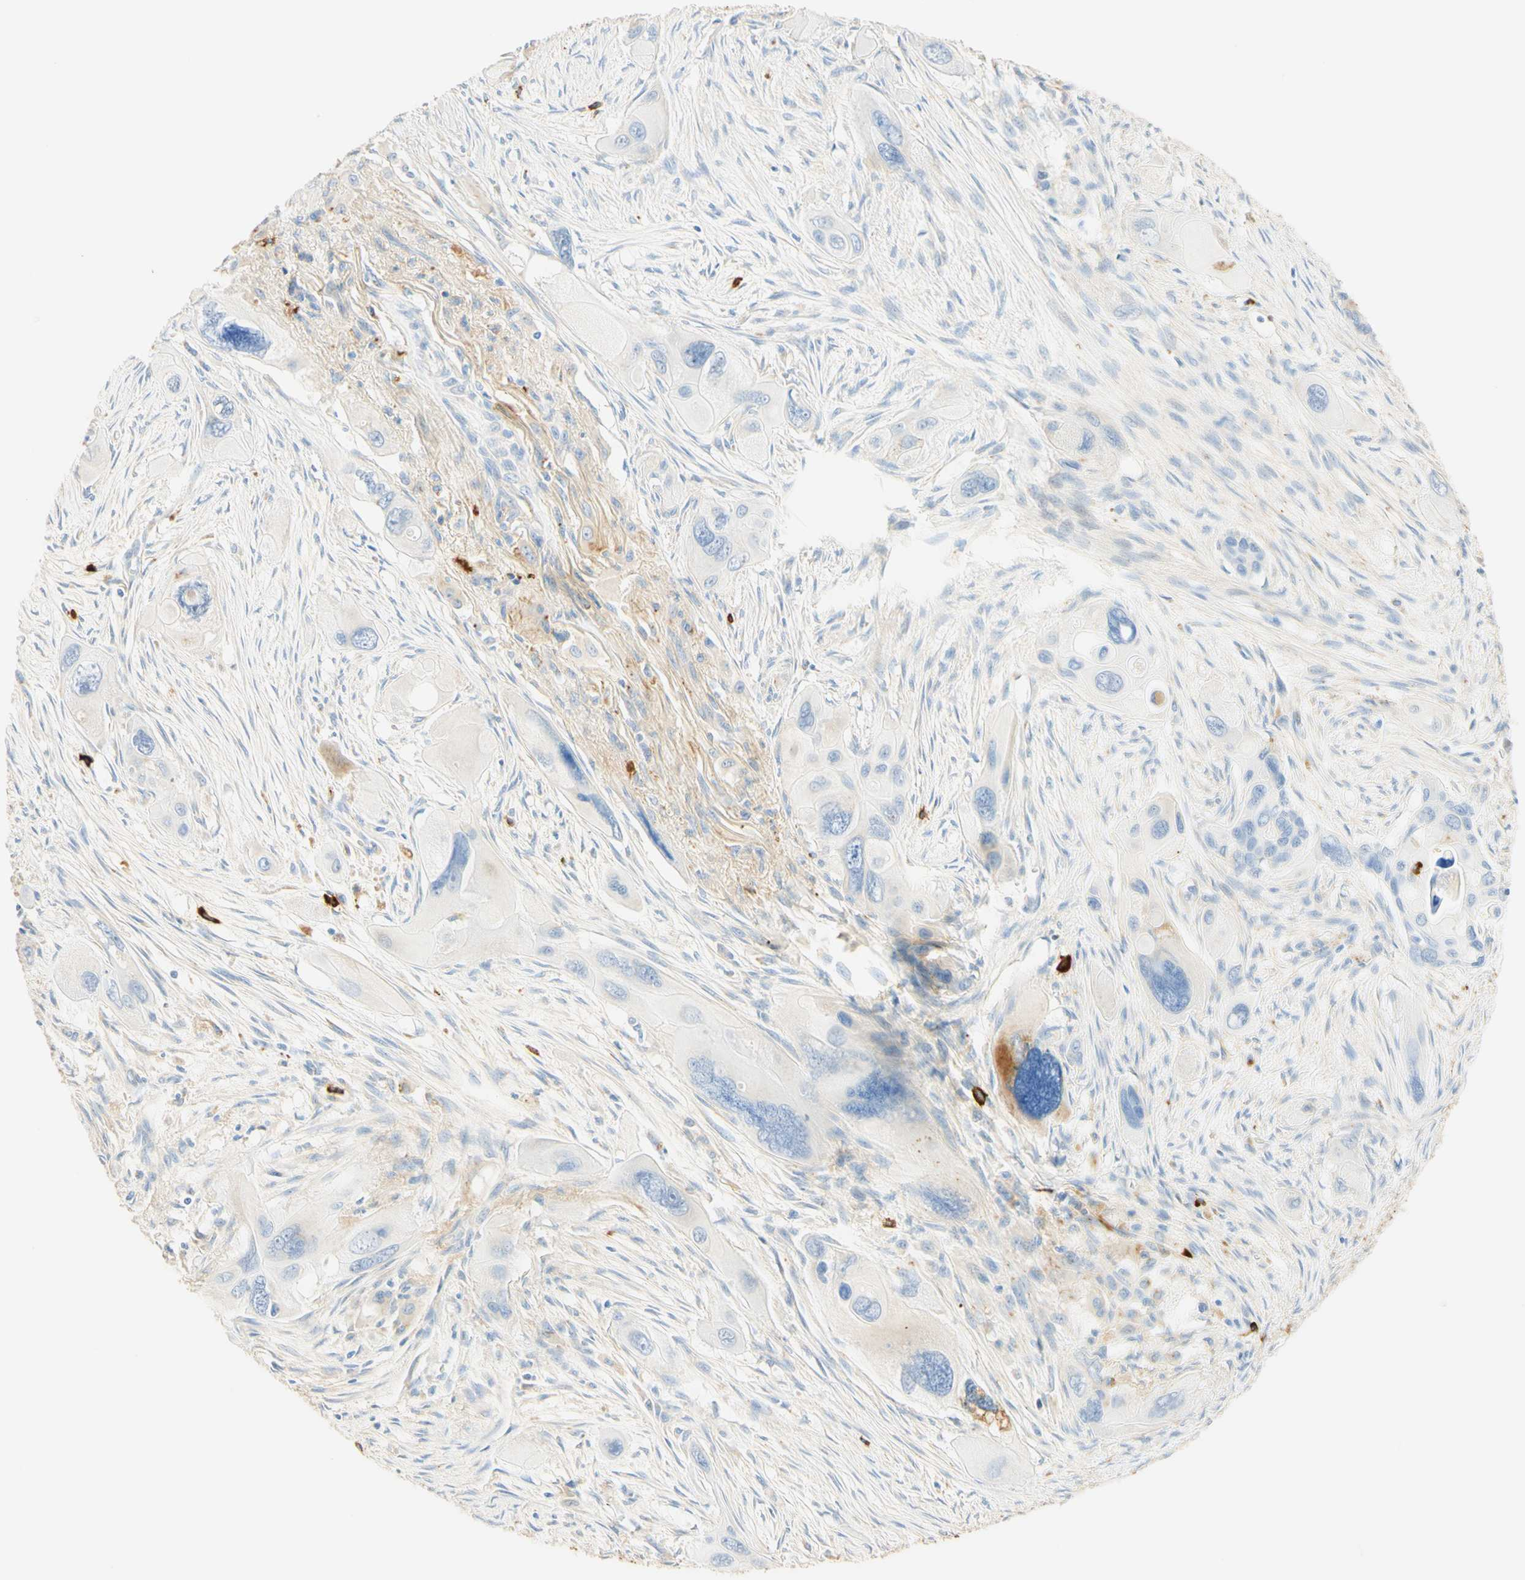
{"staining": {"intensity": "negative", "quantity": "none", "location": "none"}, "tissue": "pancreatic cancer", "cell_type": "Tumor cells", "image_type": "cancer", "snomed": [{"axis": "morphology", "description": "Adenocarcinoma, NOS"}, {"axis": "topography", "description": "Pancreas"}], "caption": "Pancreatic cancer (adenocarcinoma) was stained to show a protein in brown. There is no significant staining in tumor cells.", "gene": "CD63", "patient": {"sex": "male", "age": 73}}